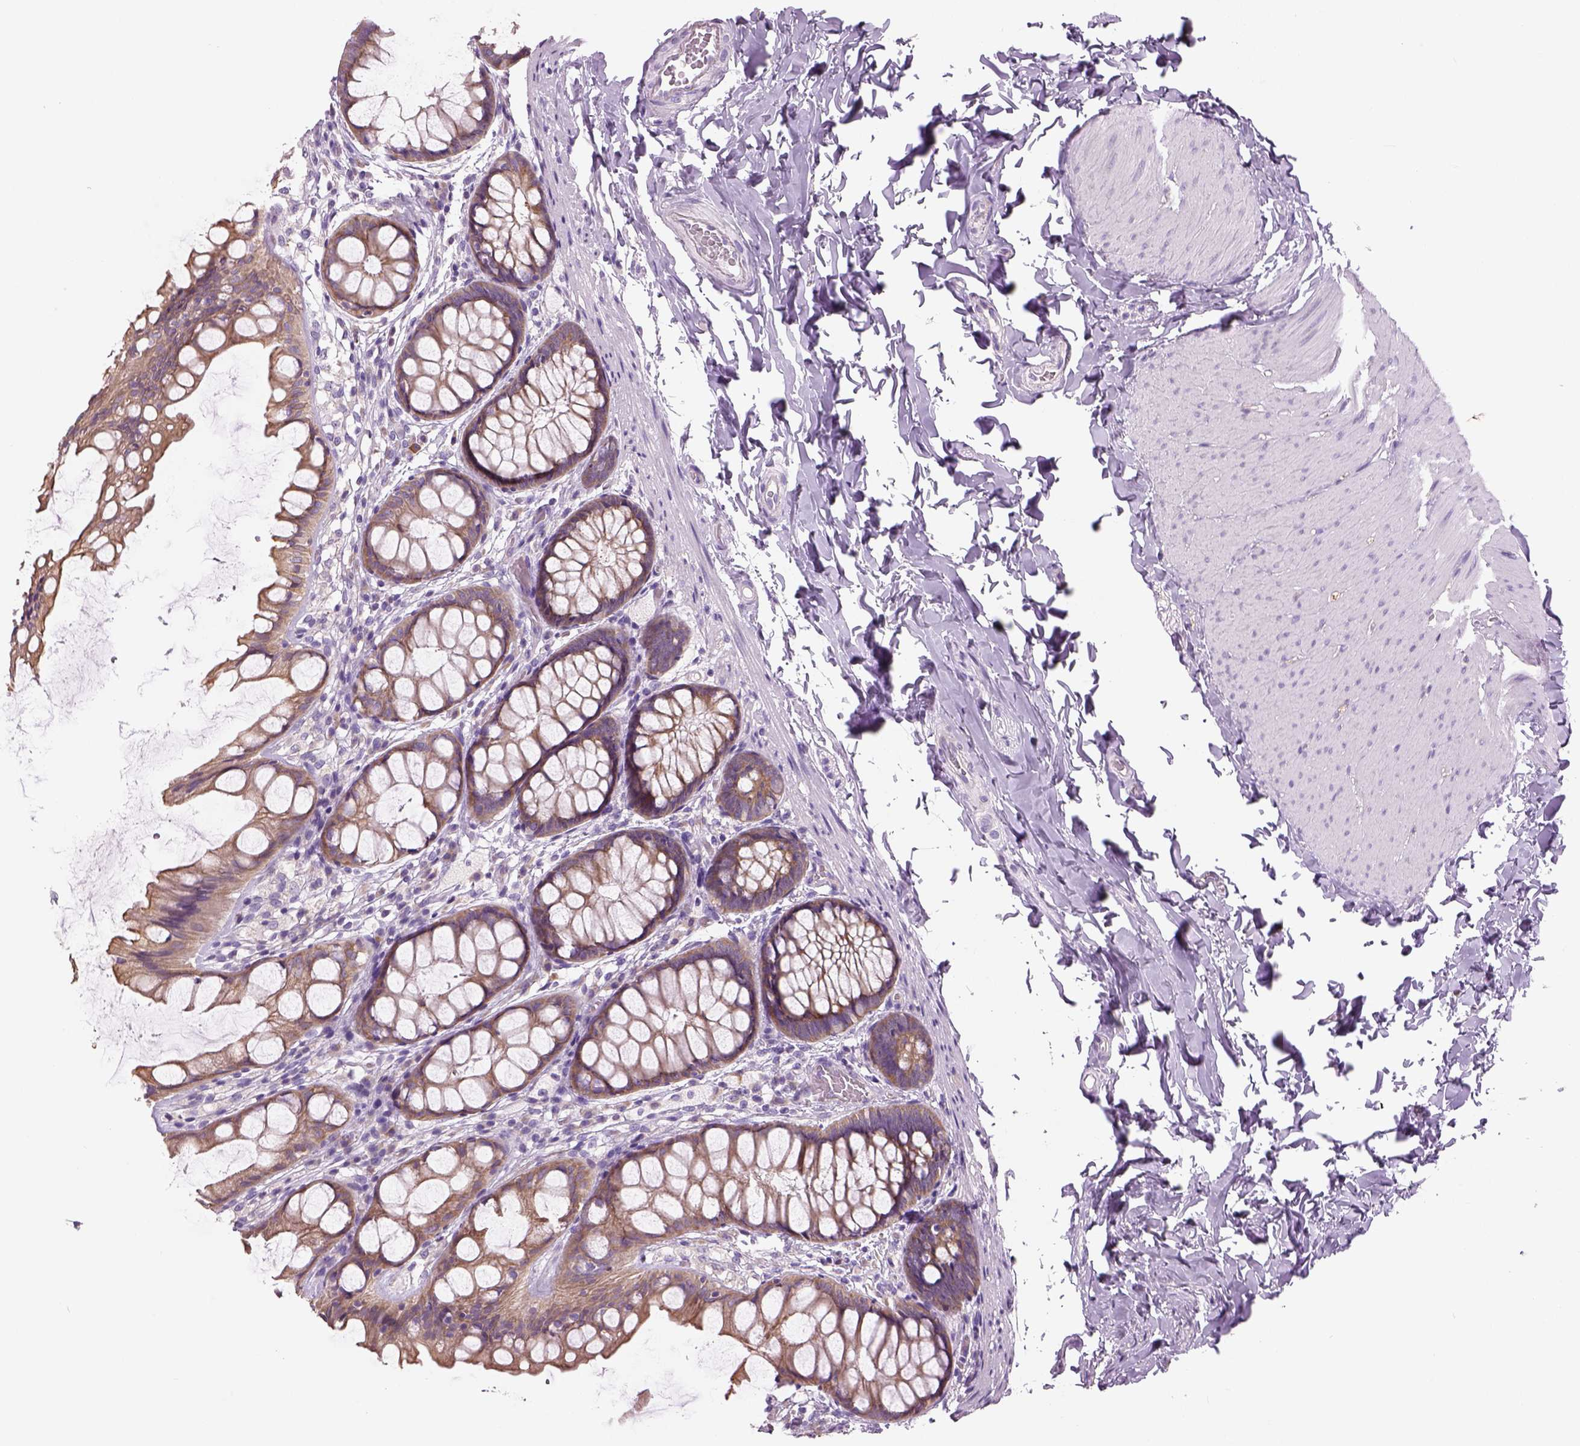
{"staining": {"intensity": "negative", "quantity": "none", "location": "none"}, "tissue": "colon", "cell_type": "Endothelial cells", "image_type": "normal", "snomed": [{"axis": "morphology", "description": "Normal tissue, NOS"}, {"axis": "topography", "description": "Colon"}], "caption": "Benign colon was stained to show a protein in brown. There is no significant positivity in endothelial cells.", "gene": "CHST14", "patient": {"sex": "male", "age": 47}}